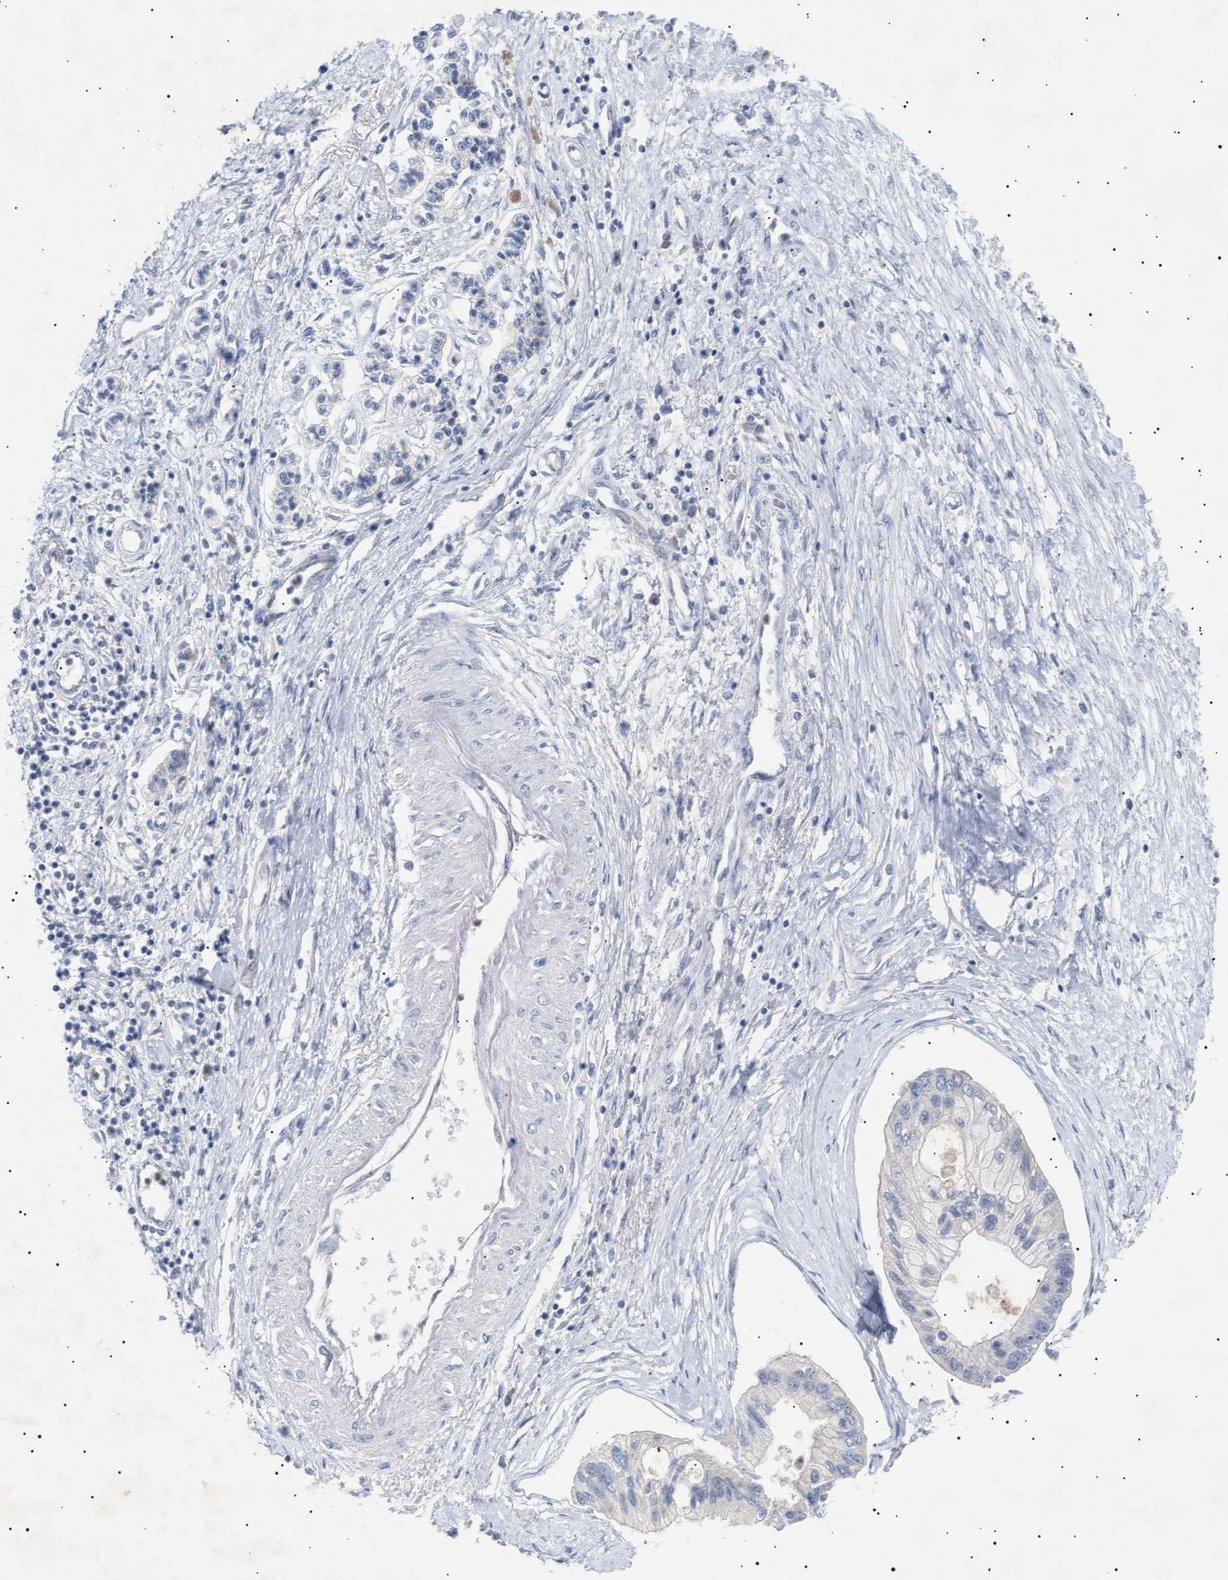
{"staining": {"intensity": "negative", "quantity": "none", "location": "none"}, "tissue": "pancreatic cancer", "cell_type": "Tumor cells", "image_type": "cancer", "snomed": [{"axis": "morphology", "description": "Adenocarcinoma, NOS"}, {"axis": "topography", "description": "Pancreas"}], "caption": "Adenocarcinoma (pancreatic) stained for a protein using immunohistochemistry (IHC) shows no positivity tumor cells.", "gene": "SIRT5", "patient": {"sex": "female", "age": 77}}